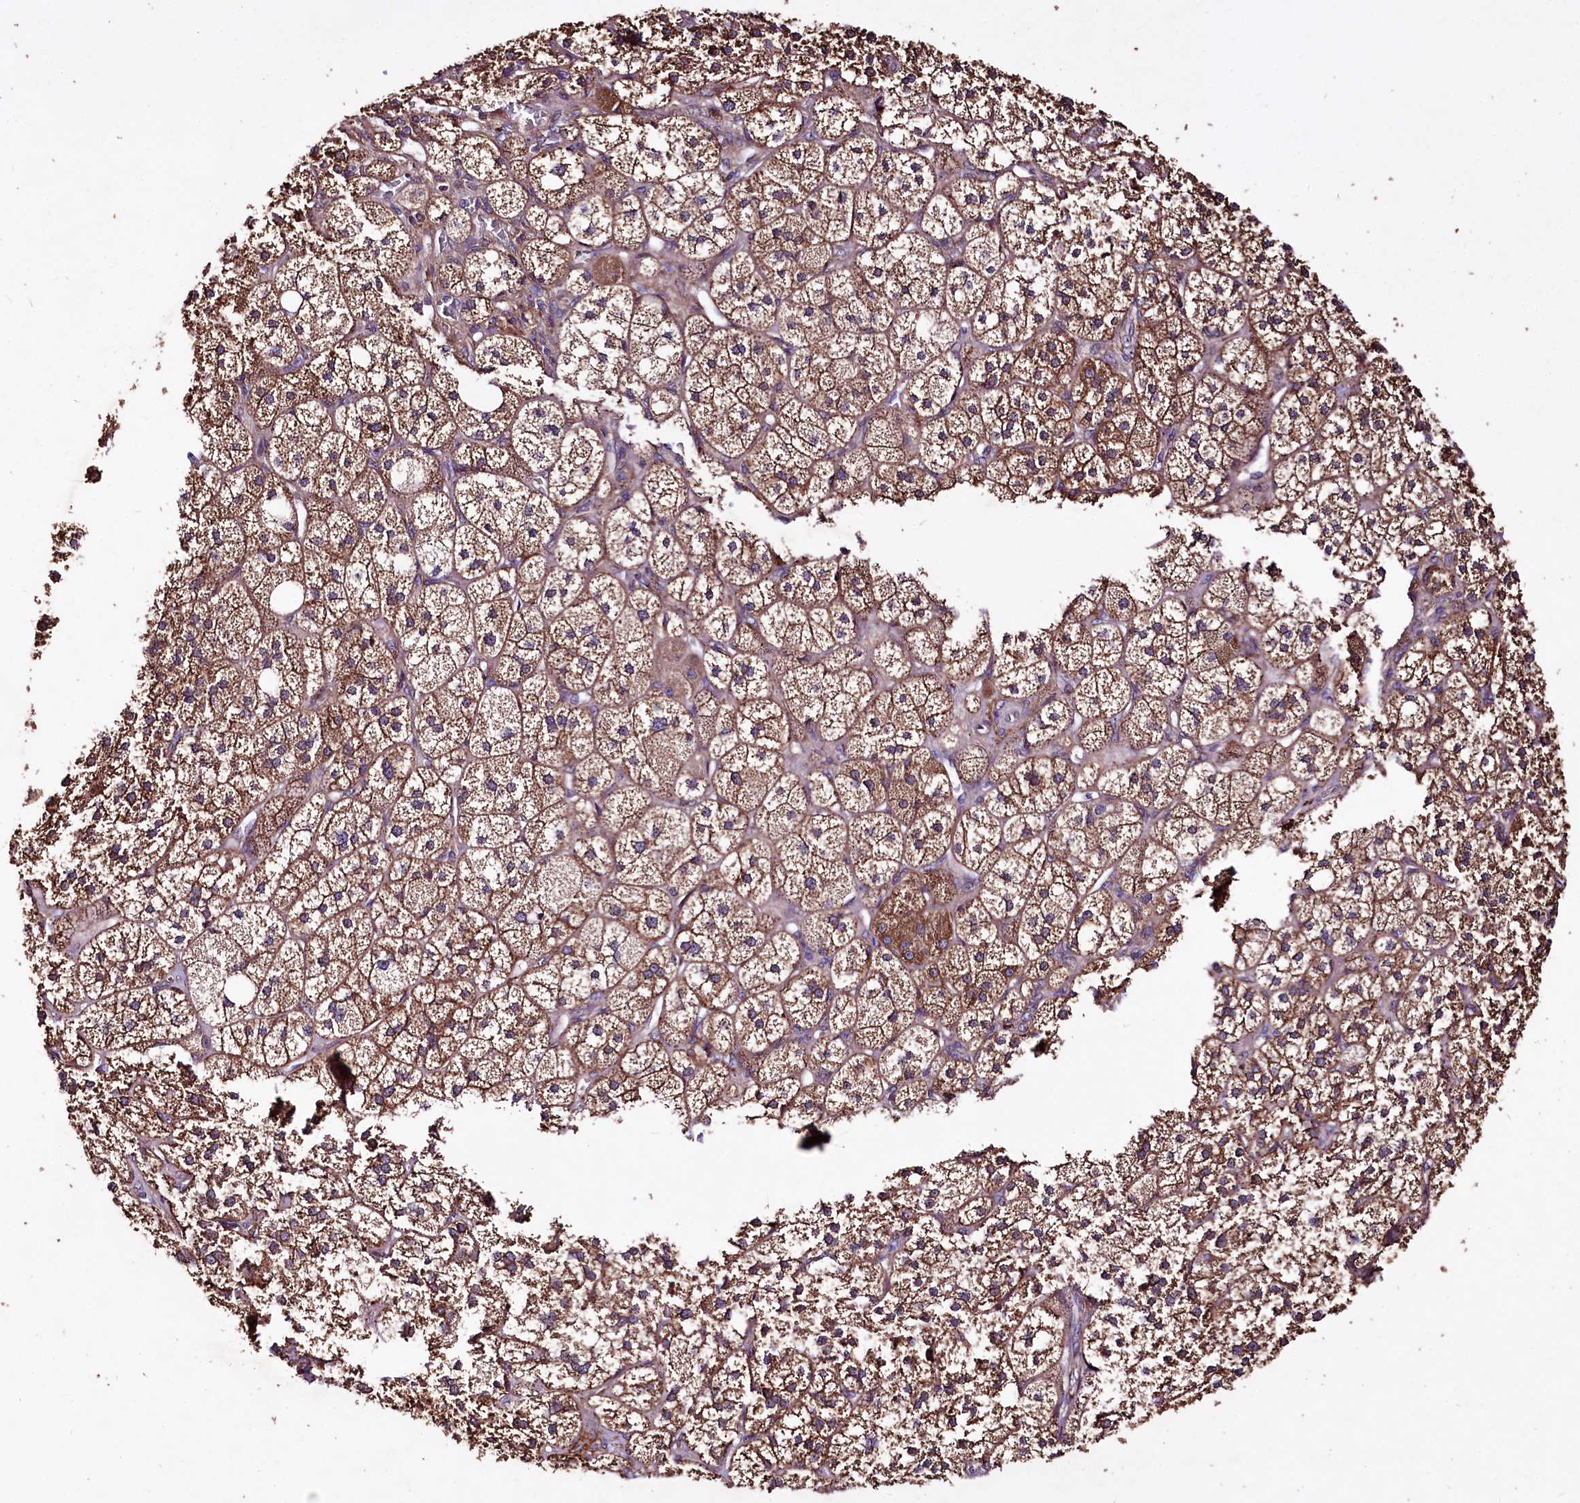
{"staining": {"intensity": "strong", "quantity": ">75%", "location": "cytoplasmic/membranous"}, "tissue": "adrenal gland", "cell_type": "Glandular cells", "image_type": "normal", "snomed": [{"axis": "morphology", "description": "Normal tissue, NOS"}, {"axis": "topography", "description": "Adrenal gland"}], "caption": "The immunohistochemical stain shows strong cytoplasmic/membranous expression in glandular cells of normal adrenal gland.", "gene": "WWC1", "patient": {"sex": "male", "age": 61}}